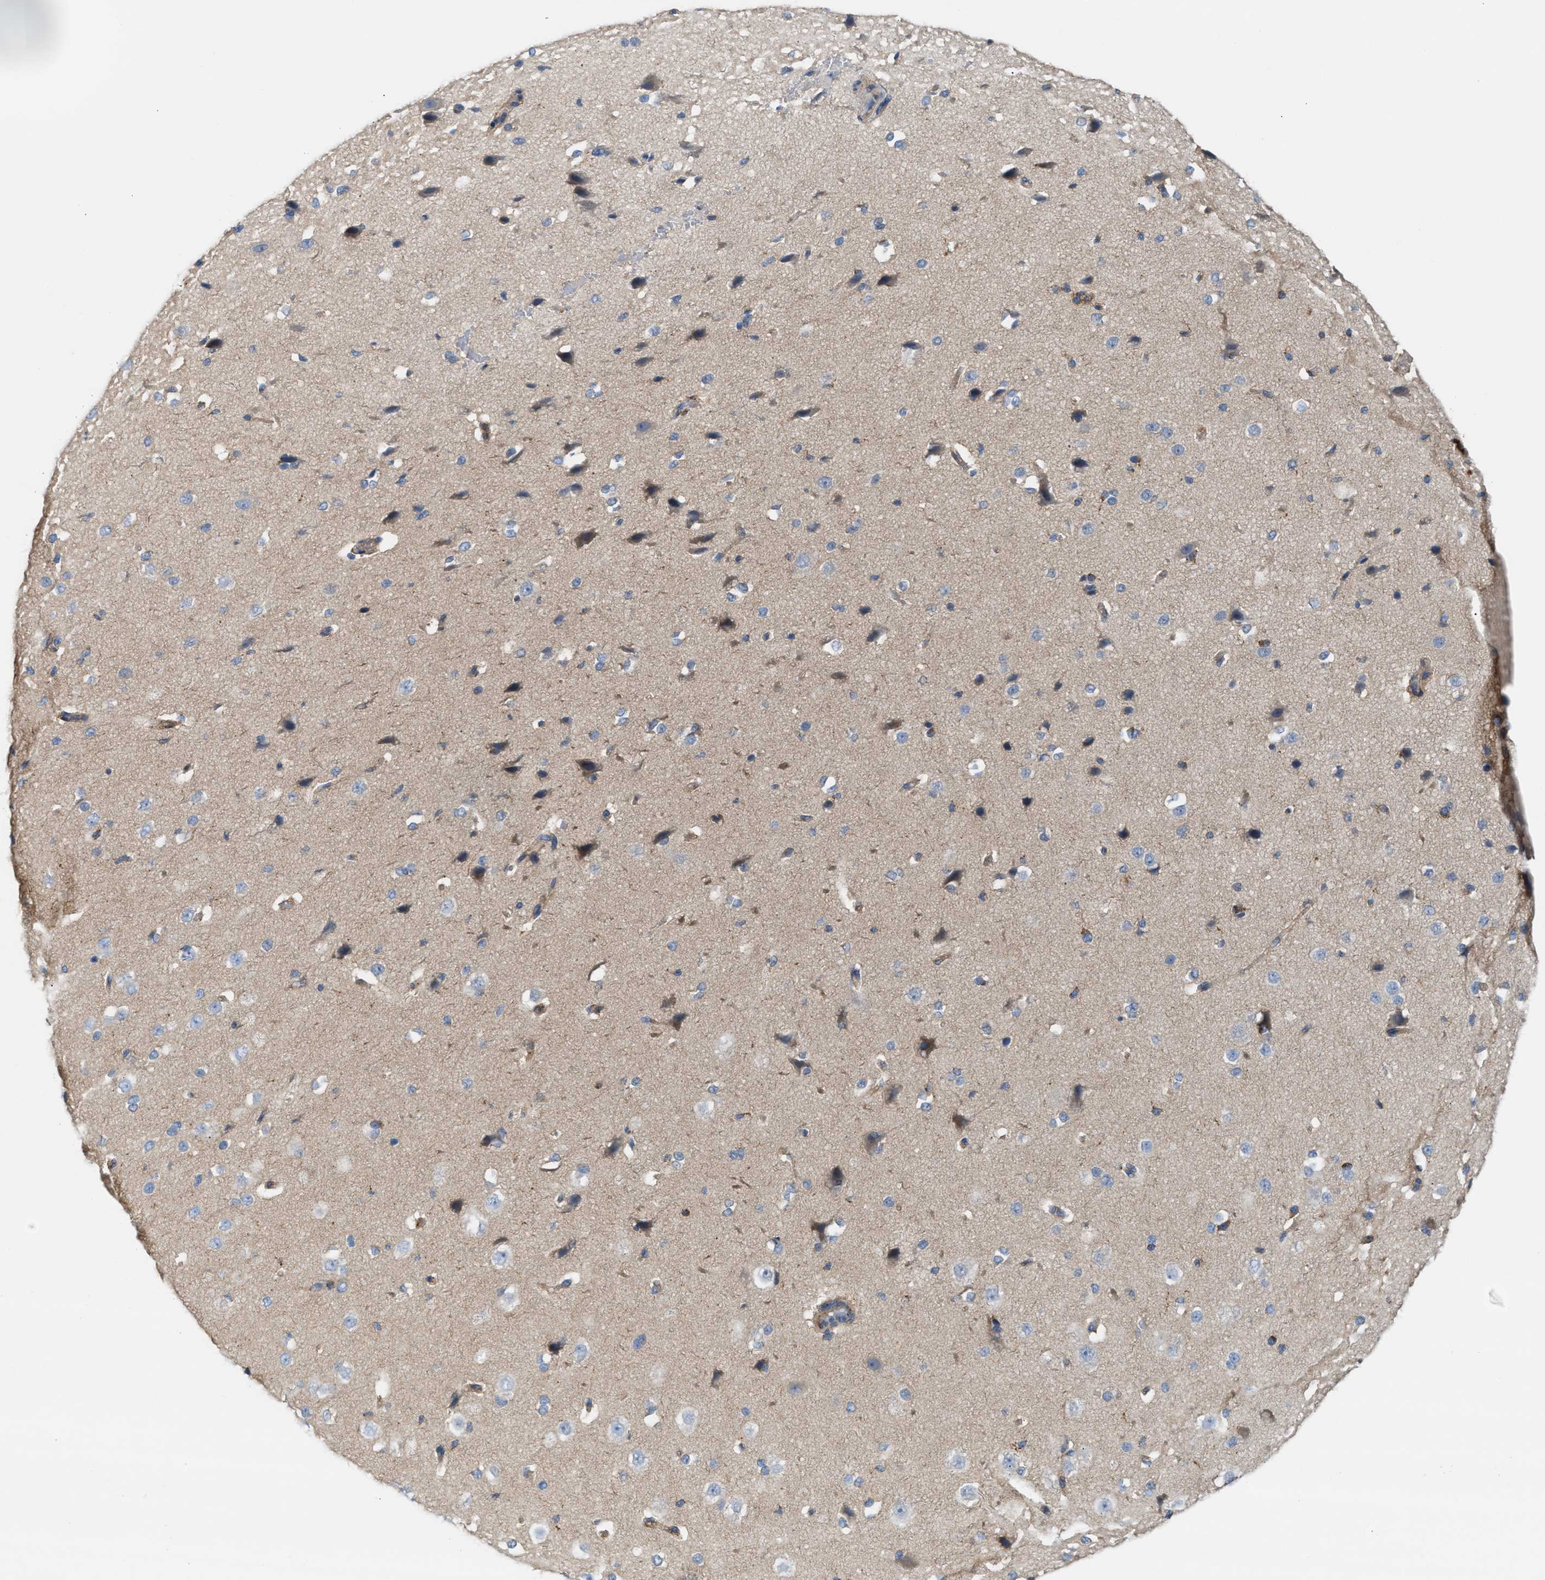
{"staining": {"intensity": "weak", "quantity": ">75%", "location": "cytoplasmic/membranous"}, "tissue": "cerebral cortex", "cell_type": "Endothelial cells", "image_type": "normal", "snomed": [{"axis": "morphology", "description": "Normal tissue, NOS"}, {"axis": "morphology", "description": "Developmental malformation"}, {"axis": "topography", "description": "Cerebral cortex"}], "caption": "Protein expression by immunohistochemistry (IHC) reveals weak cytoplasmic/membranous staining in about >75% of endothelial cells in benign cerebral cortex. (DAB (3,3'-diaminobenzidine) IHC, brown staining for protein, blue staining for nuclei).", "gene": "TBC1D15", "patient": {"sex": "female", "age": 30}}